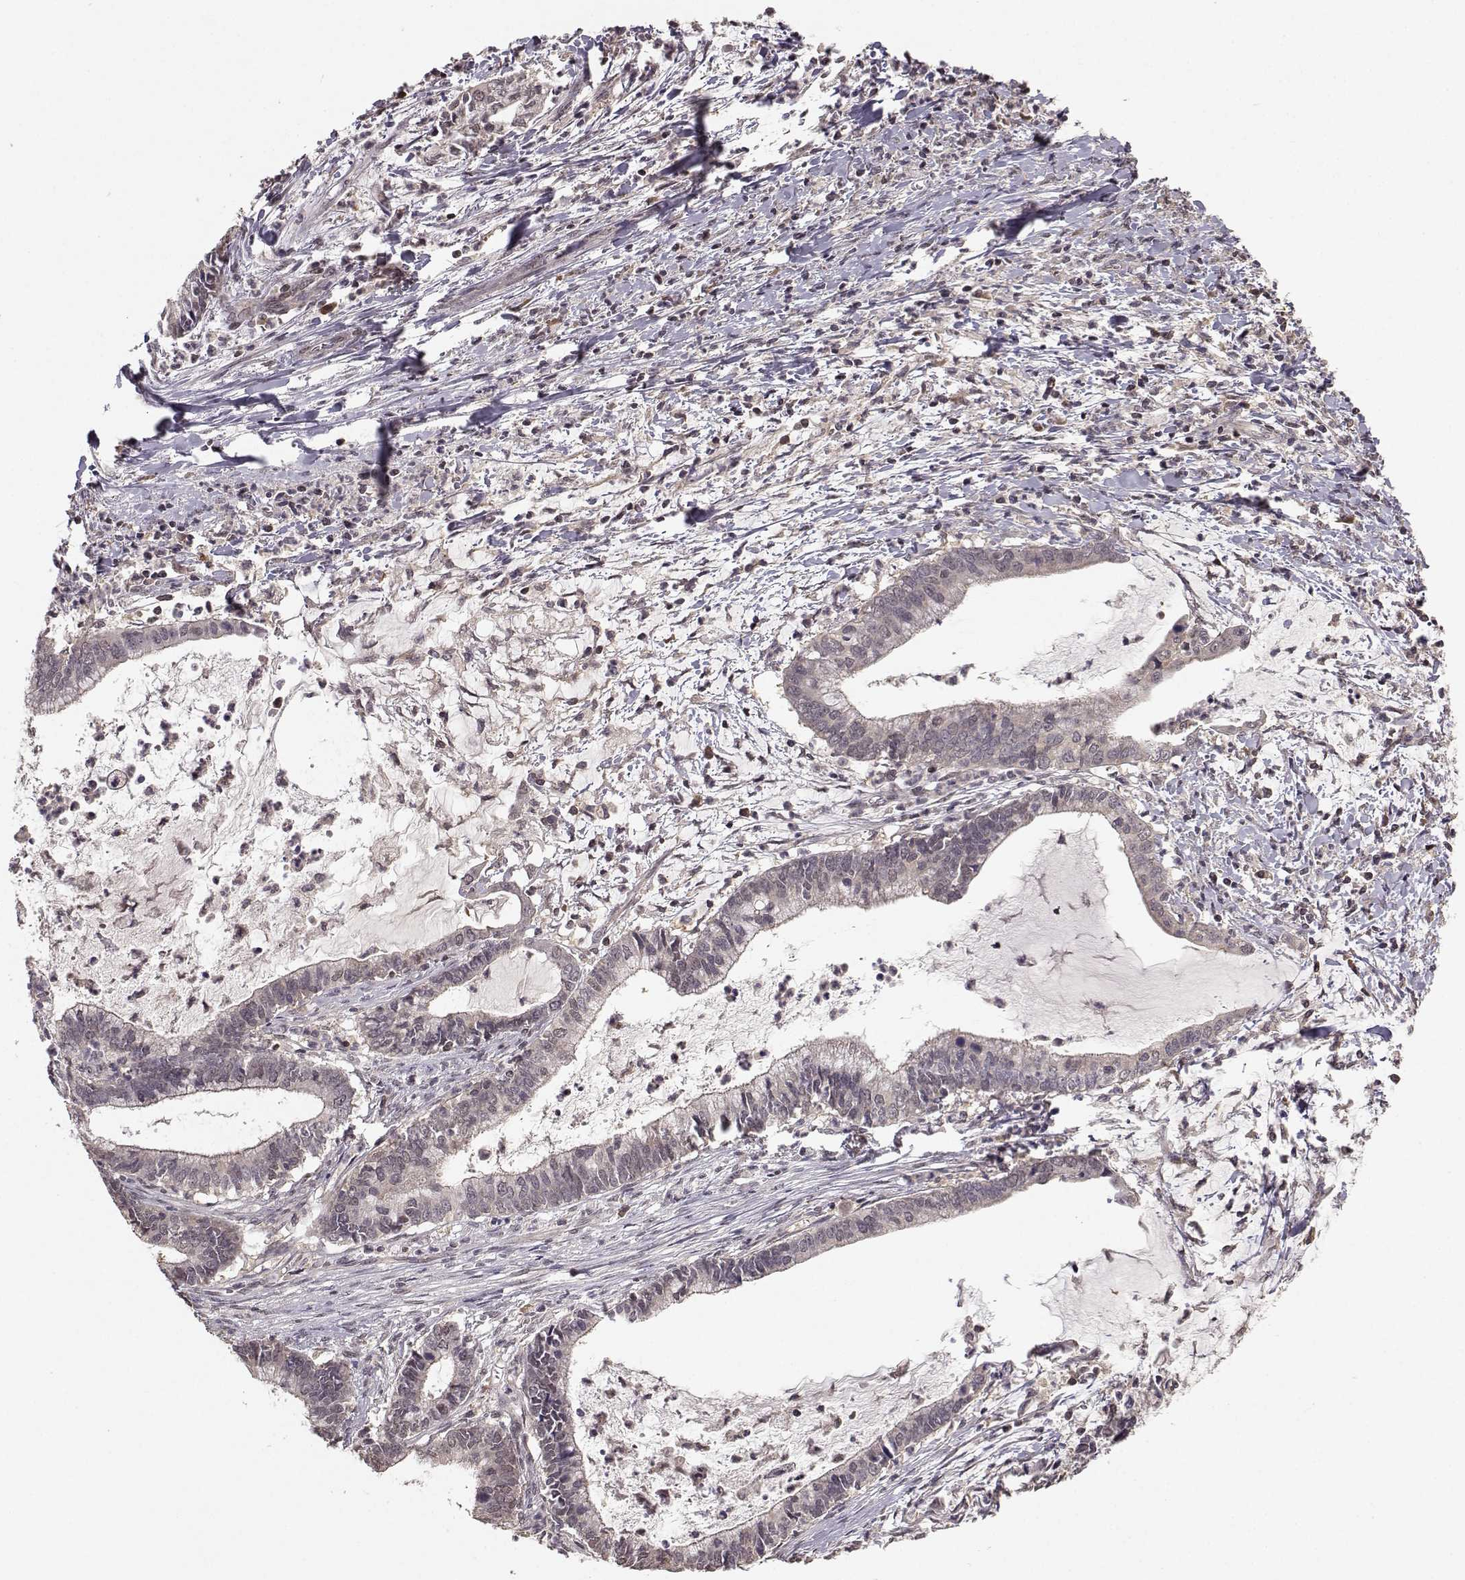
{"staining": {"intensity": "negative", "quantity": "none", "location": "none"}, "tissue": "cervical cancer", "cell_type": "Tumor cells", "image_type": "cancer", "snomed": [{"axis": "morphology", "description": "Adenocarcinoma, NOS"}, {"axis": "topography", "description": "Cervix"}], "caption": "The micrograph displays no significant staining in tumor cells of cervical adenocarcinoma.", "gene": "PLEKHG3", "patient": {"sex": "female", "age": 42}}